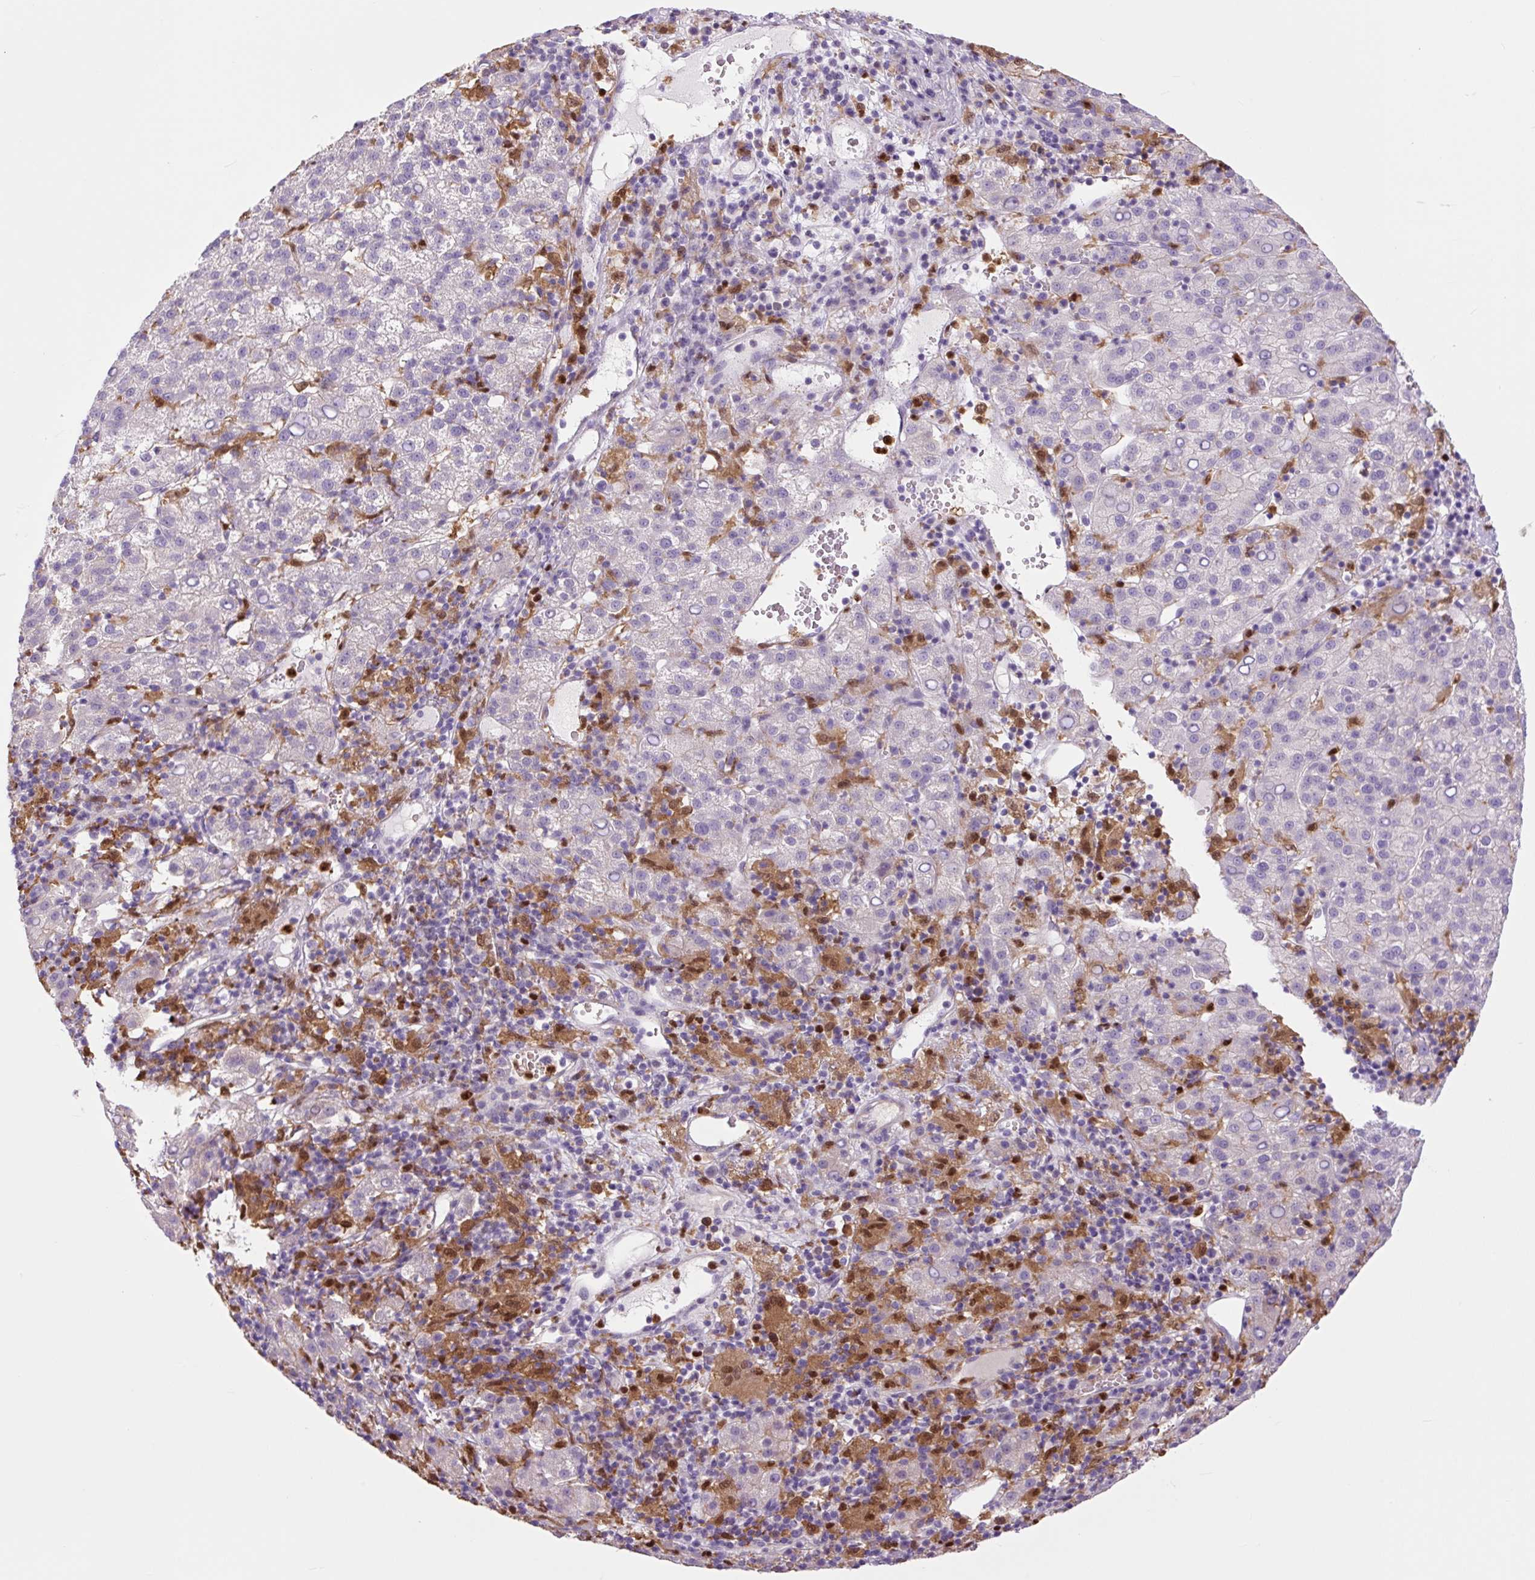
{"staining": {"intensity": "negative", "quantity": "none", "location": "none"}, "tissue": "liver cancer", "cell_type": "Tumor cells", "image_type": "cancer", "snomed": [{"axis": "morphology", "description": "Carcinoma, Hepatocellular, NOS"}, {"axis": "topography", "description": "Liver"}], "caption": "The histopathology image reveals no staining of tumor cells in liver cancer (hepatocellular carcinoma).", "gene": "SPI1", "patient": {"sex": "female", "age": 58}}